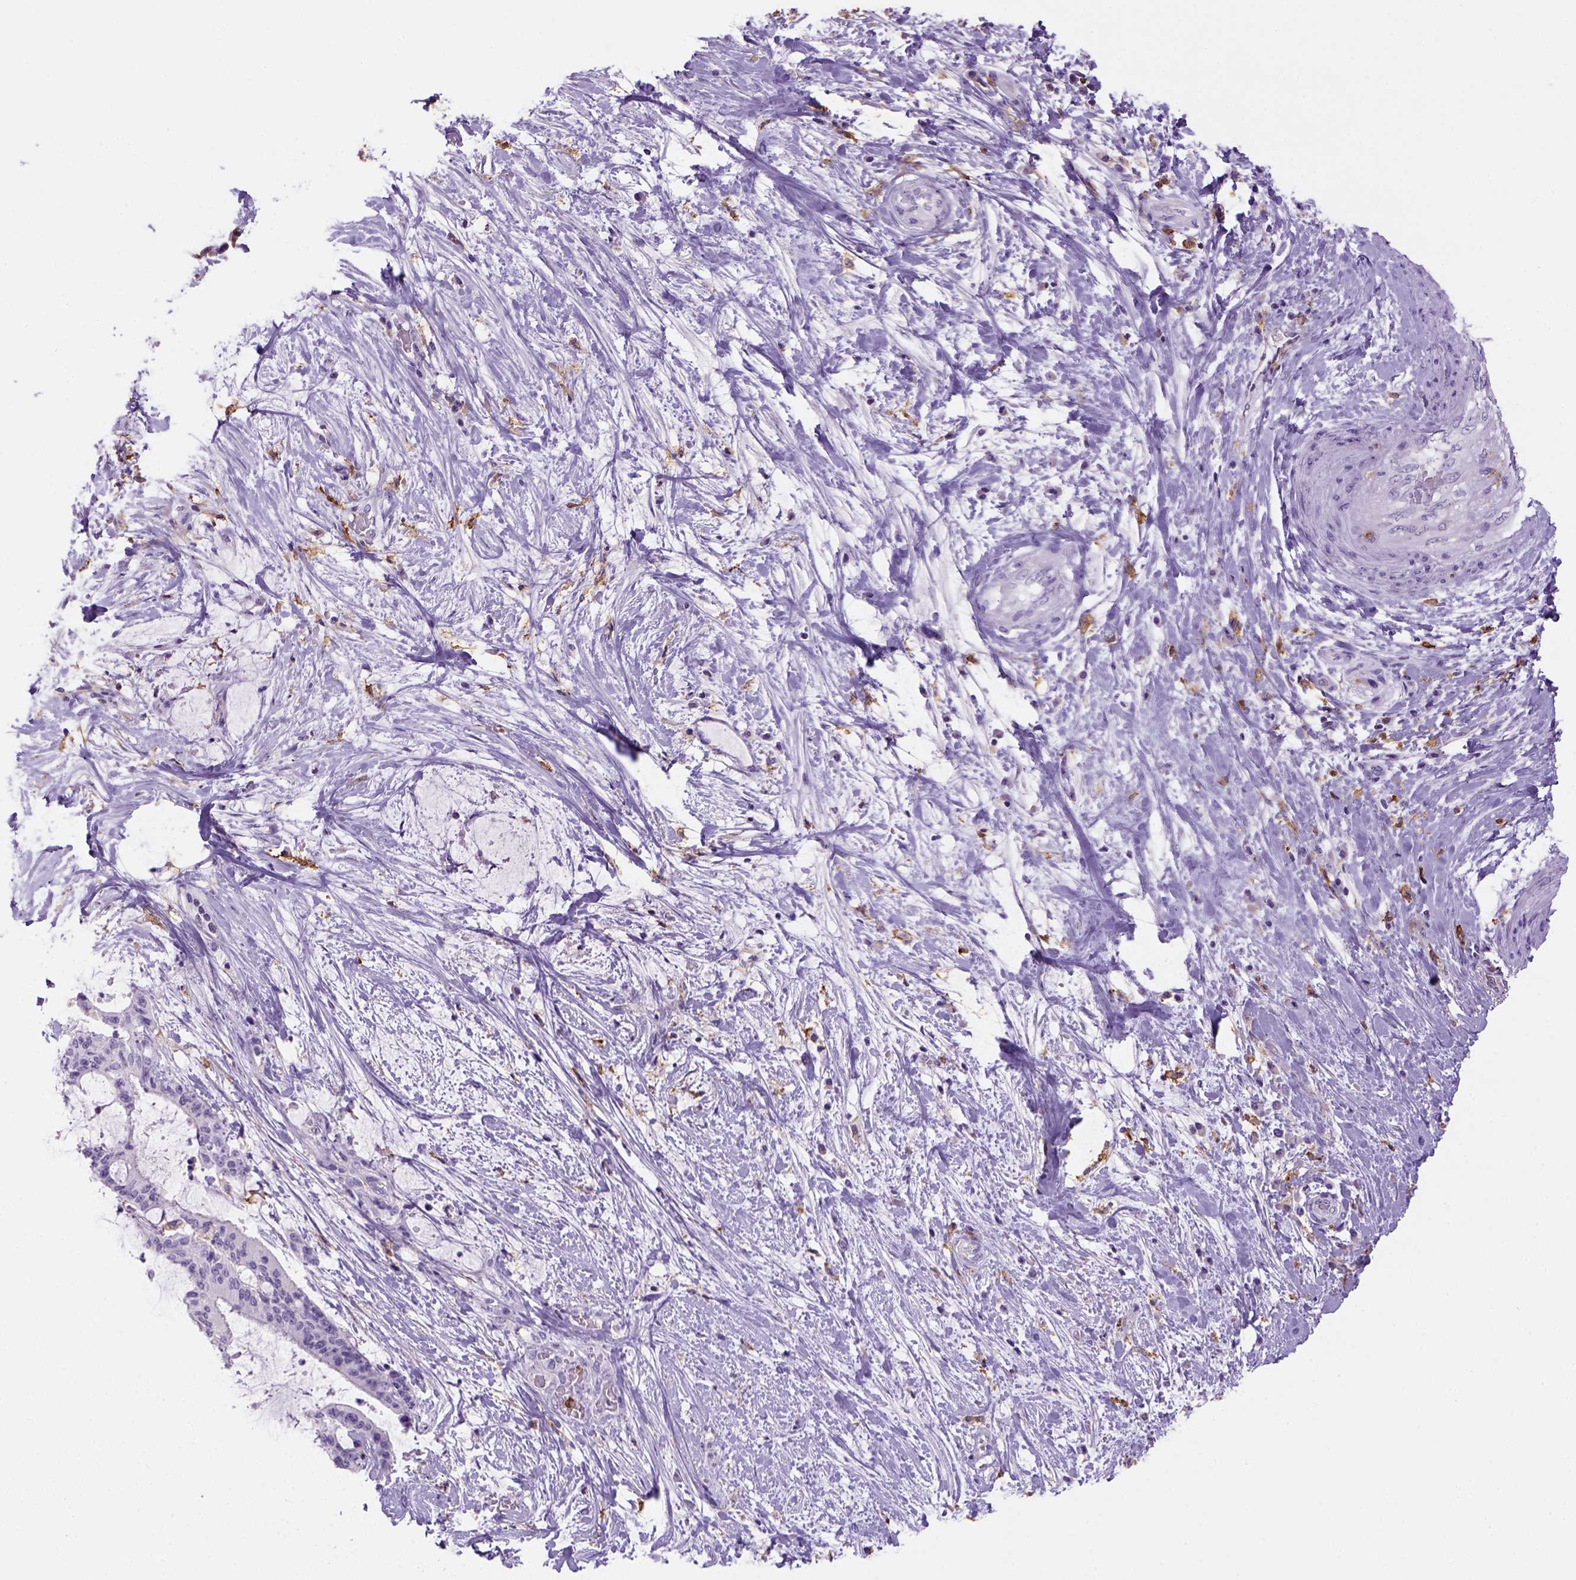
{"staining": {"intensity": "negative", "quantity": "none", "location": "none"}, "tissue": "liver cancer", "cell_type": "Tumor cells", "image_type": "cancer", "snomed": [{"axis": "morphology", "description": "Cholangiocarcinoma"}, {"axis": "topography", "description": "Liver"}], "caption": "DAB immunohistochemical staining of human cholangiocarcinoma (liver) displays no significant expression in tumor cells.", "gene": "CD14", "patient": {"sex": "female", "age": 73}}